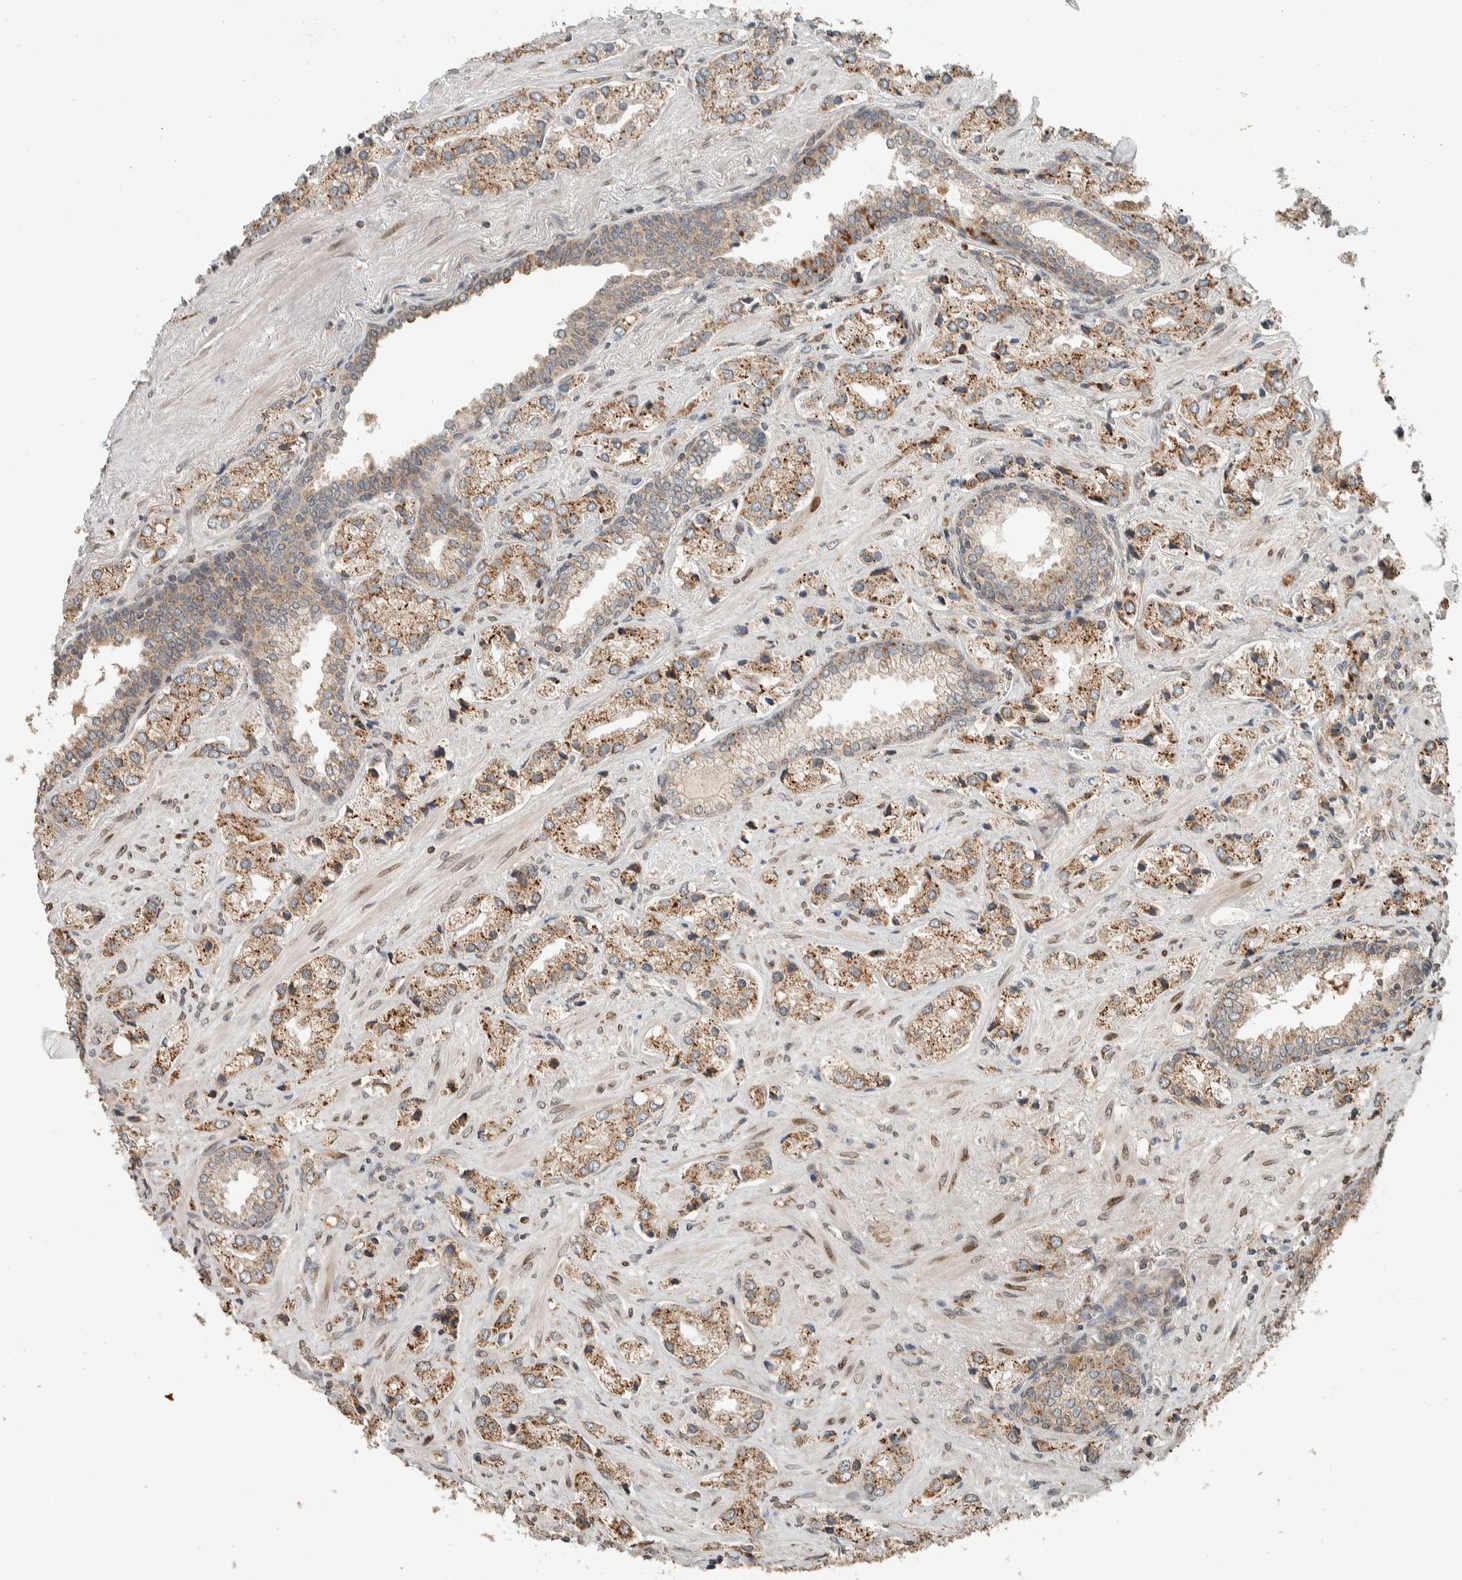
{"staining": {"intensity": "moderate", "quantity": ">75%", "location": "cytoplasmic/membranous"}, "tissue": "prostate cancer", "cell_type": "Tumor cells", "image_type": "cancer", "snomed": [{"axis": "morphology", "description": "Adenocarcinoma, High grade"}, {"axis": "topography", "description": "Prostate"}], "caption": "Moderate cytoplasmic/membranous protein expression is present in approximately >75% of tumor cells in prostate cancer. Using DAB (3,3'-diaminobenzidine) (brown) and hematoxylin (blue) stains, captured at high magnification using brightfield microscopy.", "gene": "NBR1", "patient": {"sex": "male", "age": 66}}